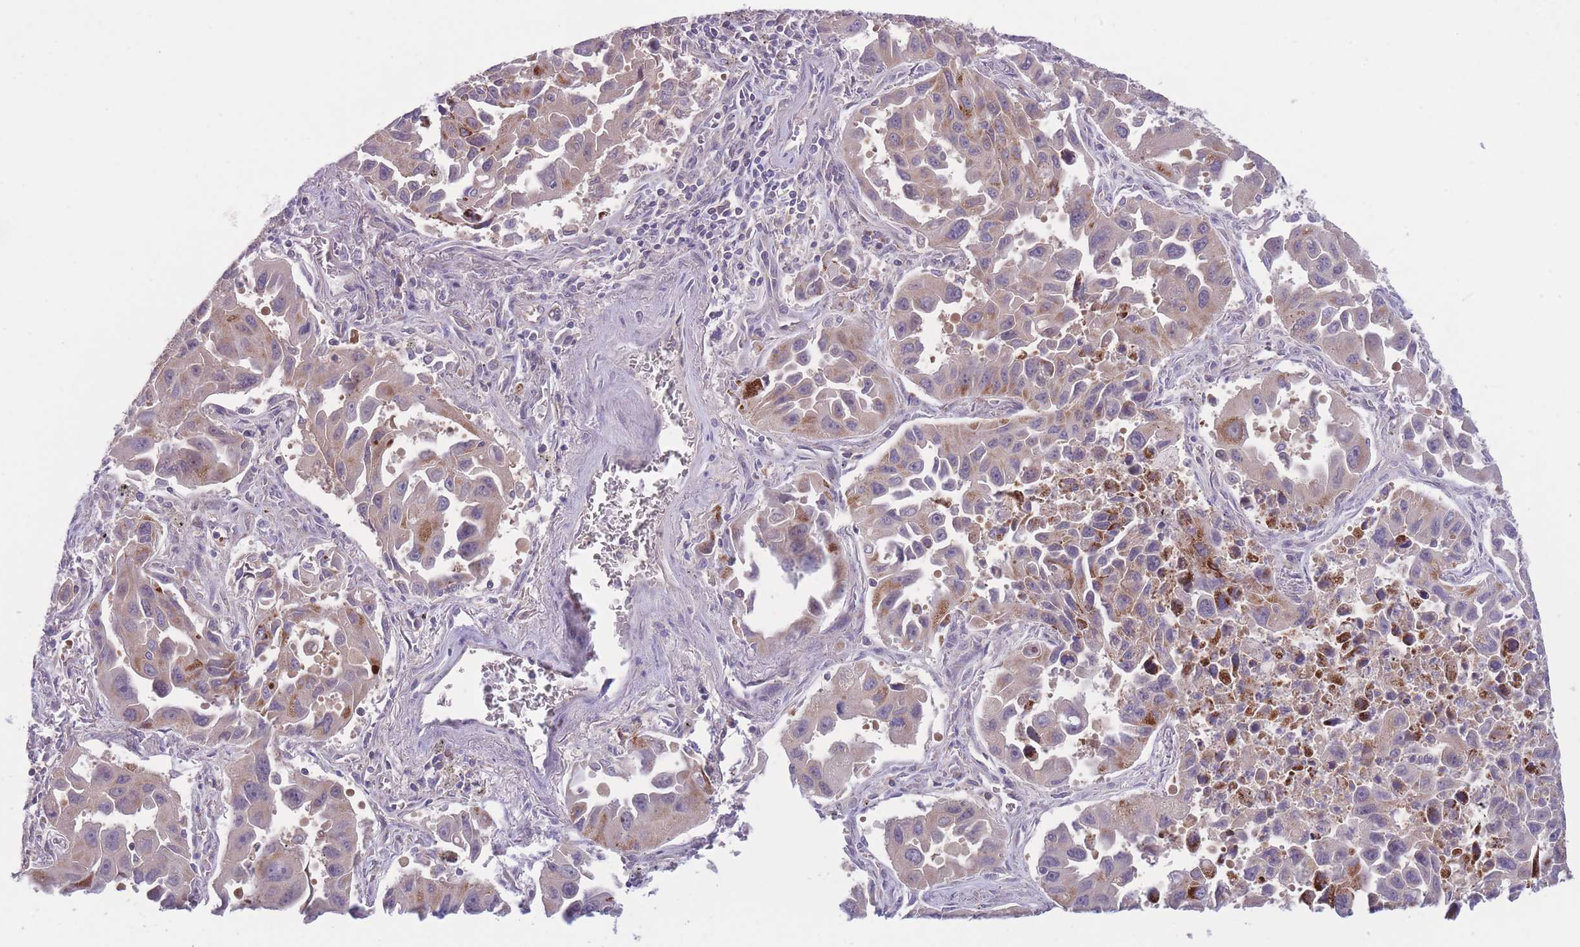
{"staining": {"intensity": "moderate", "quantity": ">75%", "location": "cytoplasmic/membranous"}, "tissue": "lung cancer", "cell_type": "Tumor cells", "image_type": "cancer", "snomed": [{"axis": "morphology", "description": "Adenocarcinoma, NOS"}, {"axis": "topography", "description": "Lung"}], "caption": "Human lung cancer stained with a protein marker shows moderate staining in tumor cells.", "gene": "CCT6B", "patient": {"sex": "male", "age": 66}}